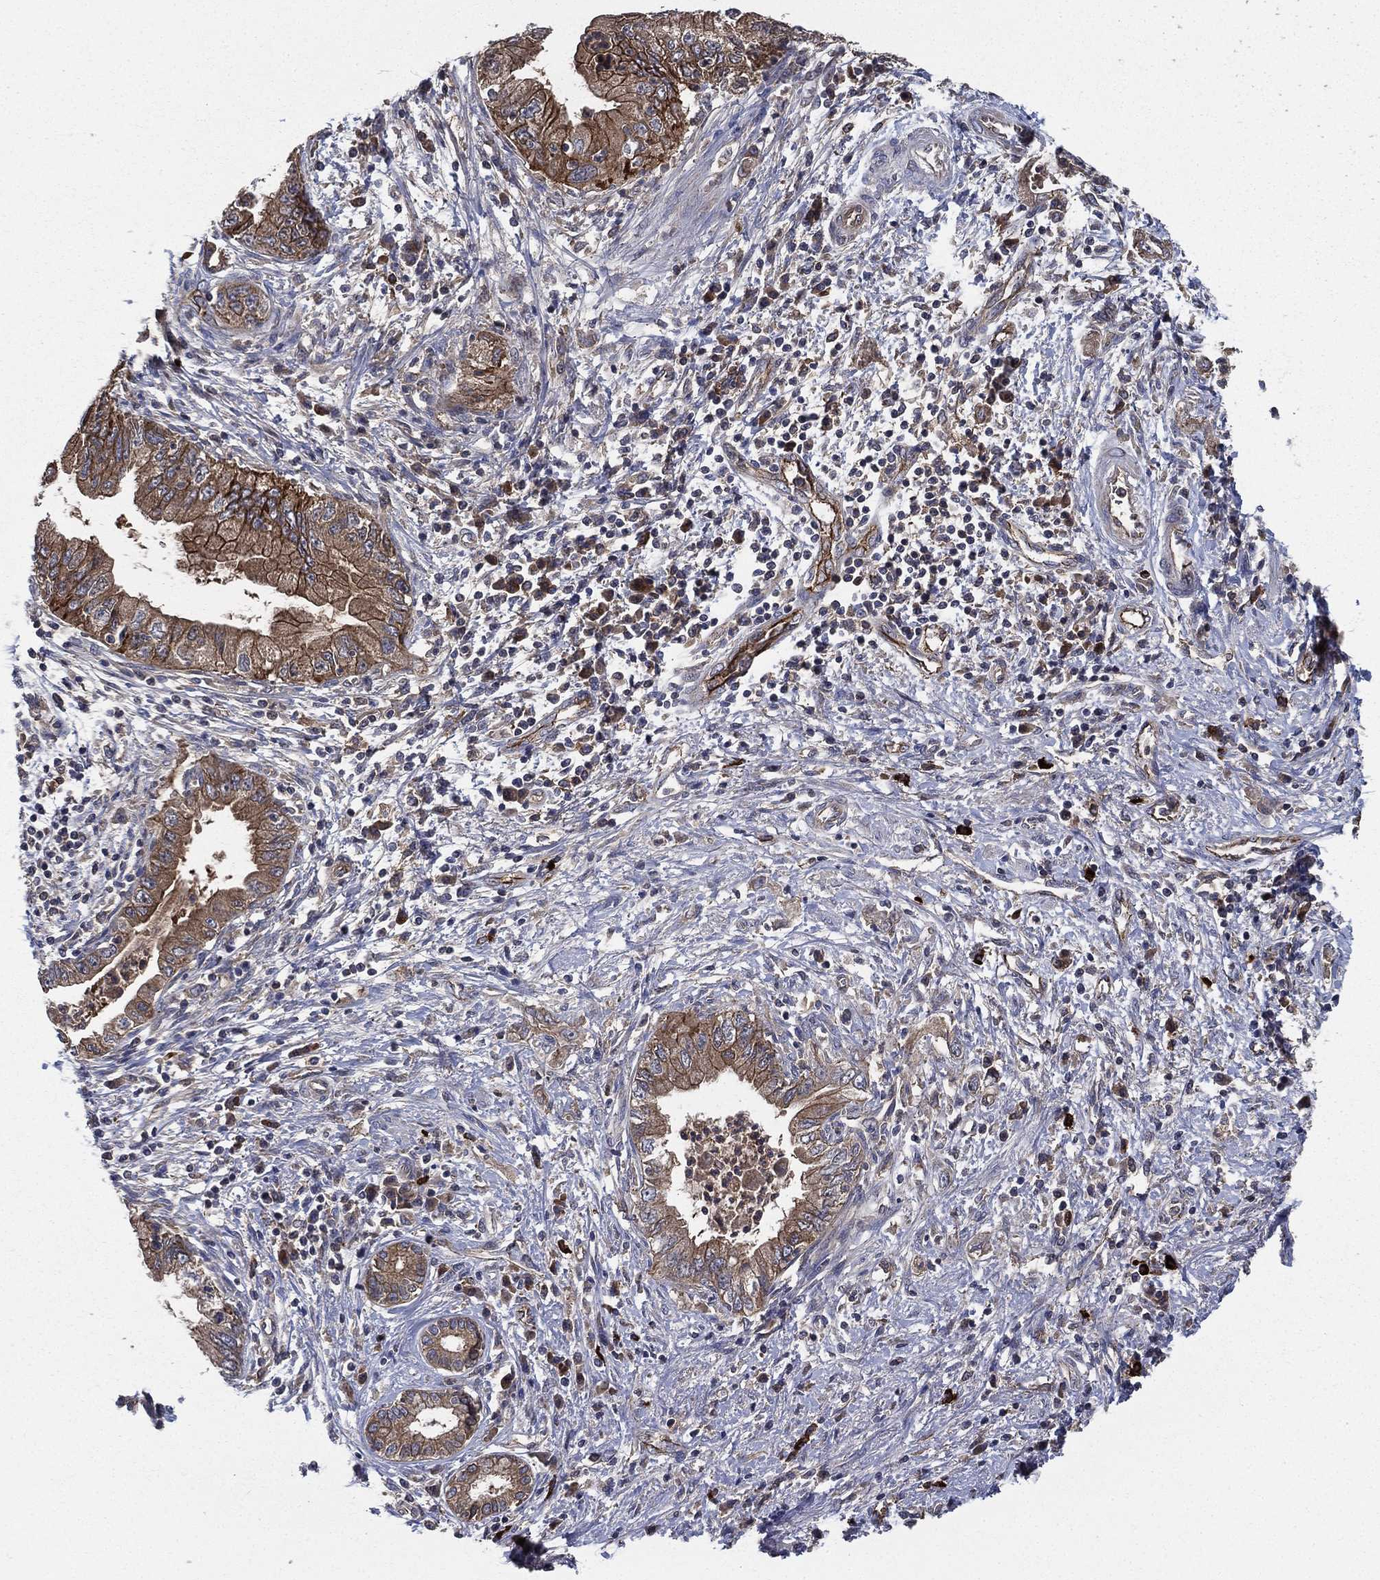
{"staining": {"intensity": "strong", "quantity": "25%-75%", "location": "cytoplasmic/membranous"}, "tissue": "pancreatic cancer", "cell_type": "Tumor cells", "image_type": "cancer", "snomed": [{"axis": "morphology", "description": "Adenocarcinoma, NOS"}, {"axis": "topography", "description": "Pancreas"}], "caption": "An IHC image of neoplastic tissue is shown. Protein staining in brown labels strong cytoplasmic/membranous positivity in pancreatic cancer within tumor cells. (DAB IHC with brightfield microscopy, high magnification).", "gene": "SMPD3", "patient": {"sex": "female", "age": 73}}